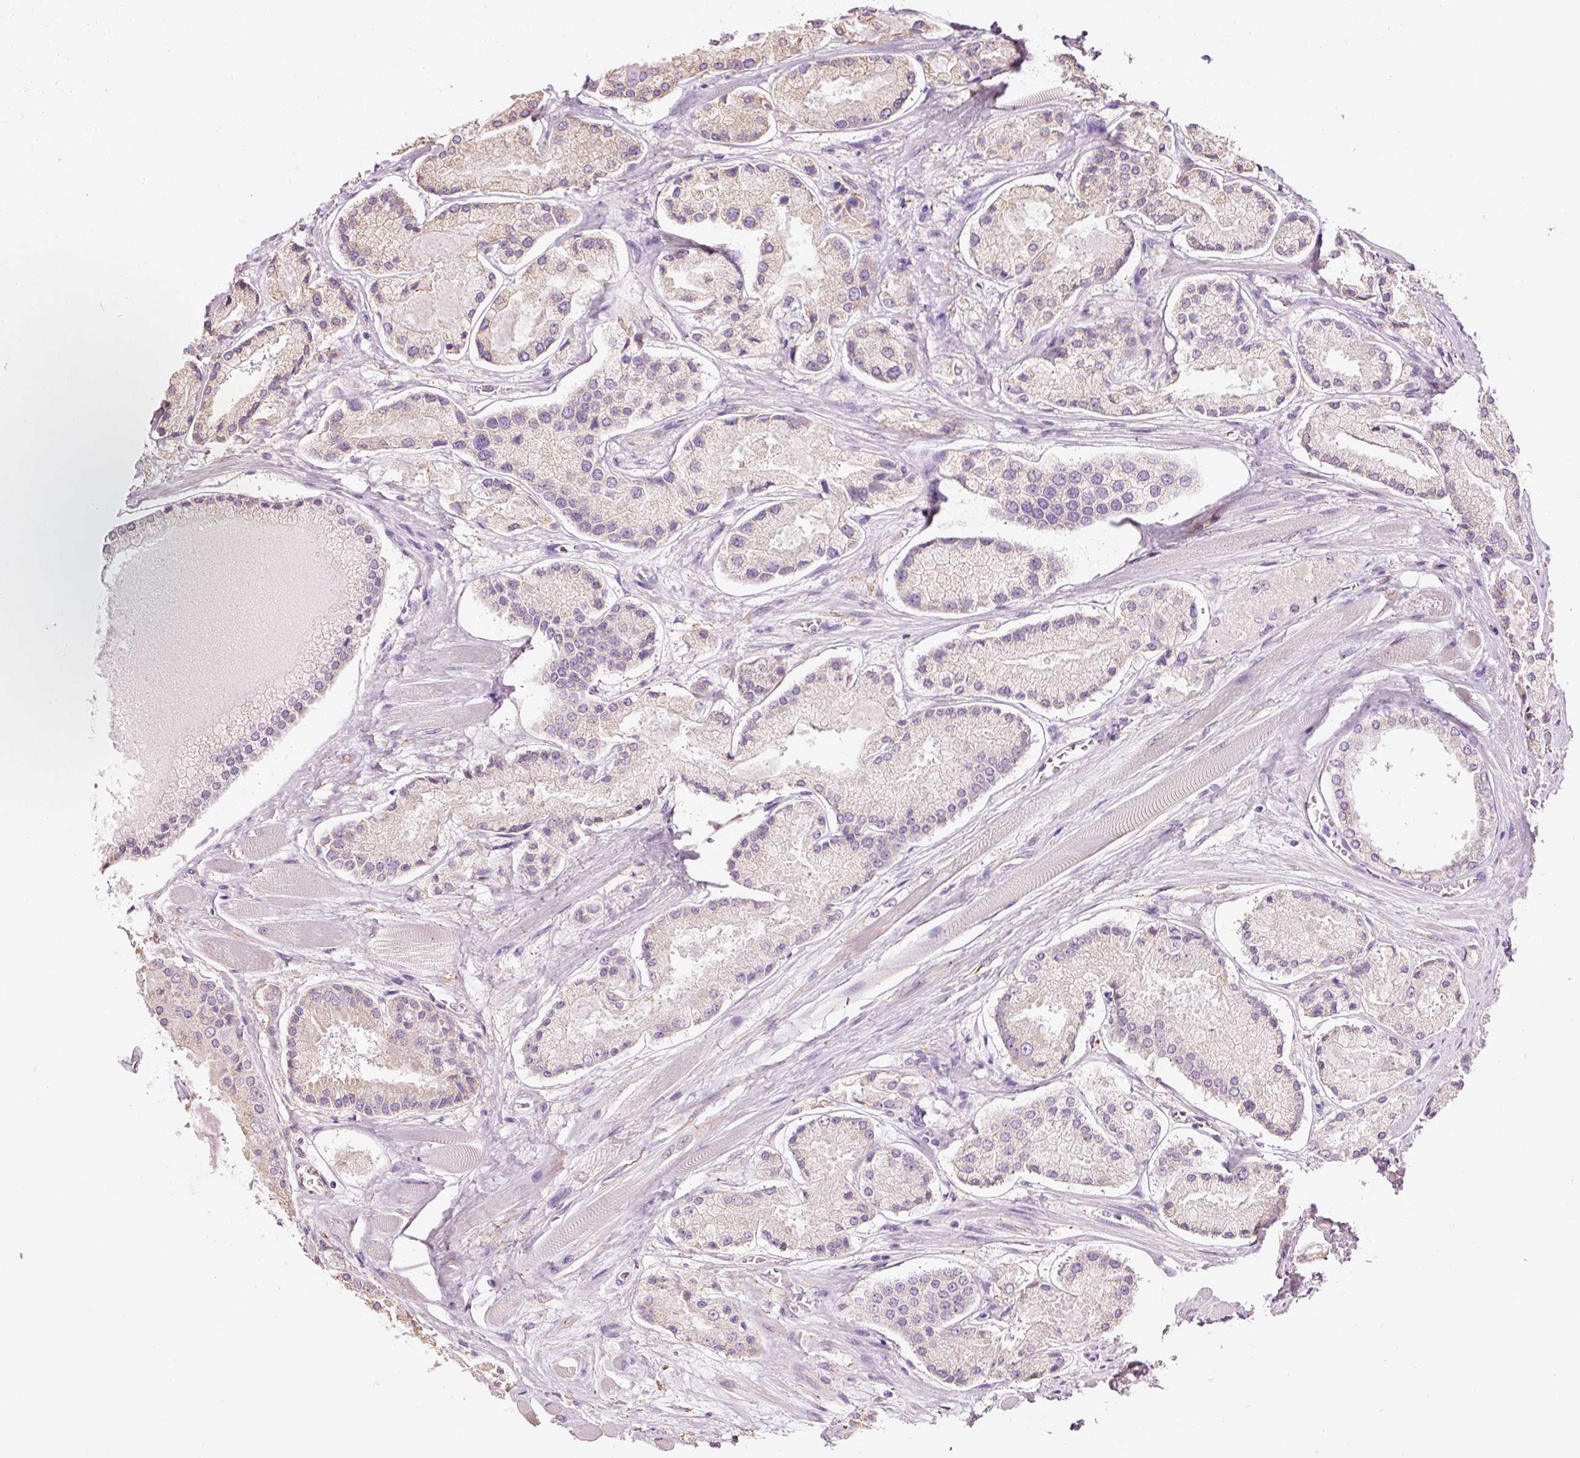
{"staining": {"intensity": "negative", "quantity": "none", "location": "none"}, "tissue": "prostate cancer", "cell_type": "Tumor cells", "image_type": "cancer", "snomed": [{"axis": "morphology", "description": "Adenocarcinoma, High grade"}, {"axis": "topography", "description": "Prostate"}], "caption": "An image of high-grade adenocarcinoma (prostate) stained for a protein displays no brown staining in tumor cells.", "gene": "GCG", "patient": {"sex": "male", "age": 67}}